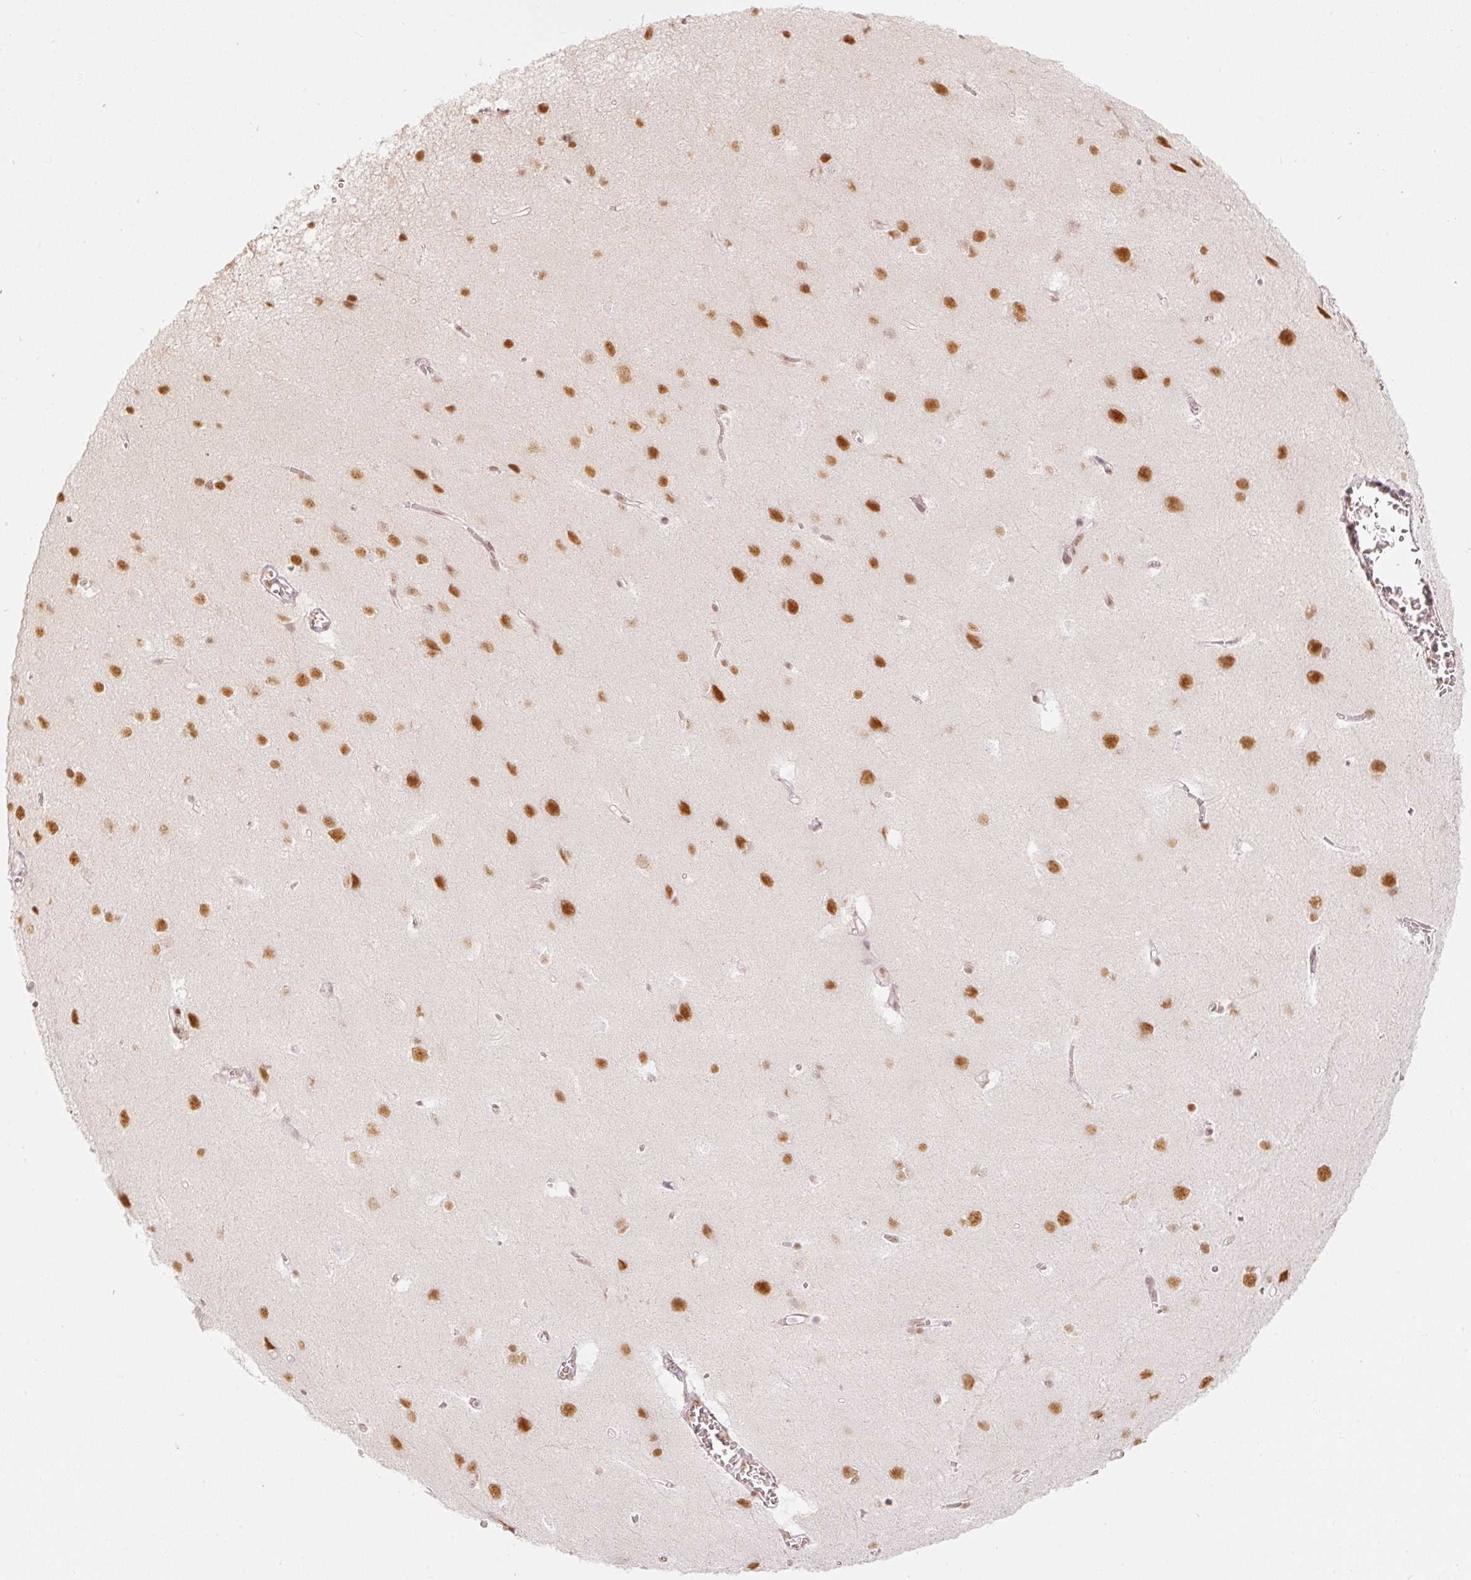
{"staining": {"intensity": "negative", "quantity": "none", "location": "none"}, "tissue": "cerebral cortex", "cell_type": "Endothelial cells", "image_type": "normal", "snomed": [{"axis": "morphology", "description": "Normal tissue, NOS"}, {"axis": "topography", "description": "Cerebral cortex"}], "caption": "A high-resolution photomicrograph shows immunohistochemistry (IHC) staining of normal cerebral cortex, which displays no significant staining in endothelial cells.", "gene": "PPP1R10", "patient": {"sex": "male", "age": 37}}